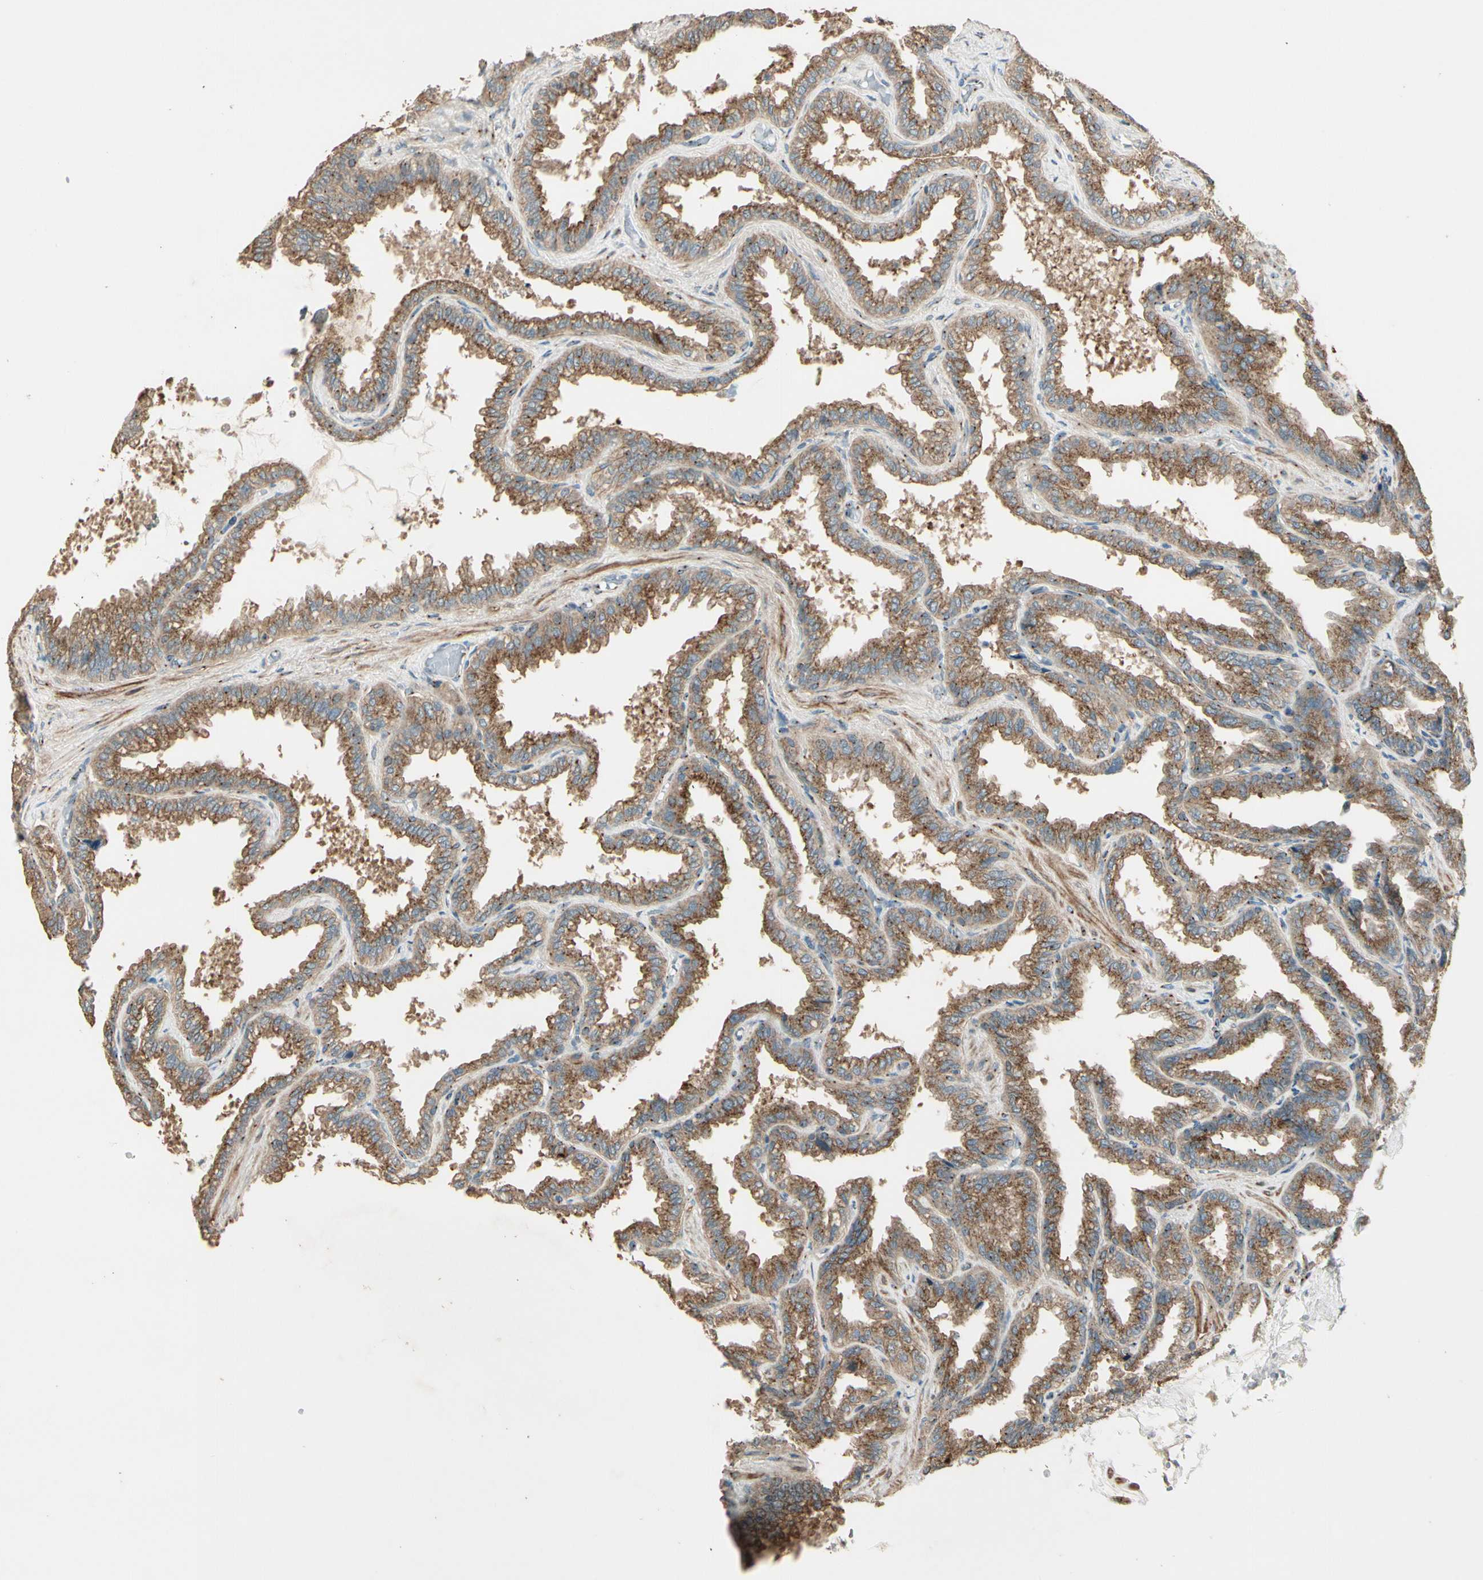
{"staining": {"intensity": "moderate", "quantity": ">75%", "location": "cytoplasmic/membranous"}, "tissue": "seminal vesicle", "cell_type": "Glandular cells", "image_type": "normal", "snomed": [{"axis": "morphology", "description": "Normal tissue, NOS"}, {"axis": "topography", "description": "Seminal veicle"}], "caption": "Brown immunohistochemical staining in benign seminal vesicle displays moderate cytoplasmic/membranous staining in about >75% of glandular cells.", "gene": "AKAP9", "patient": {"sex": "male", "age": 46}}